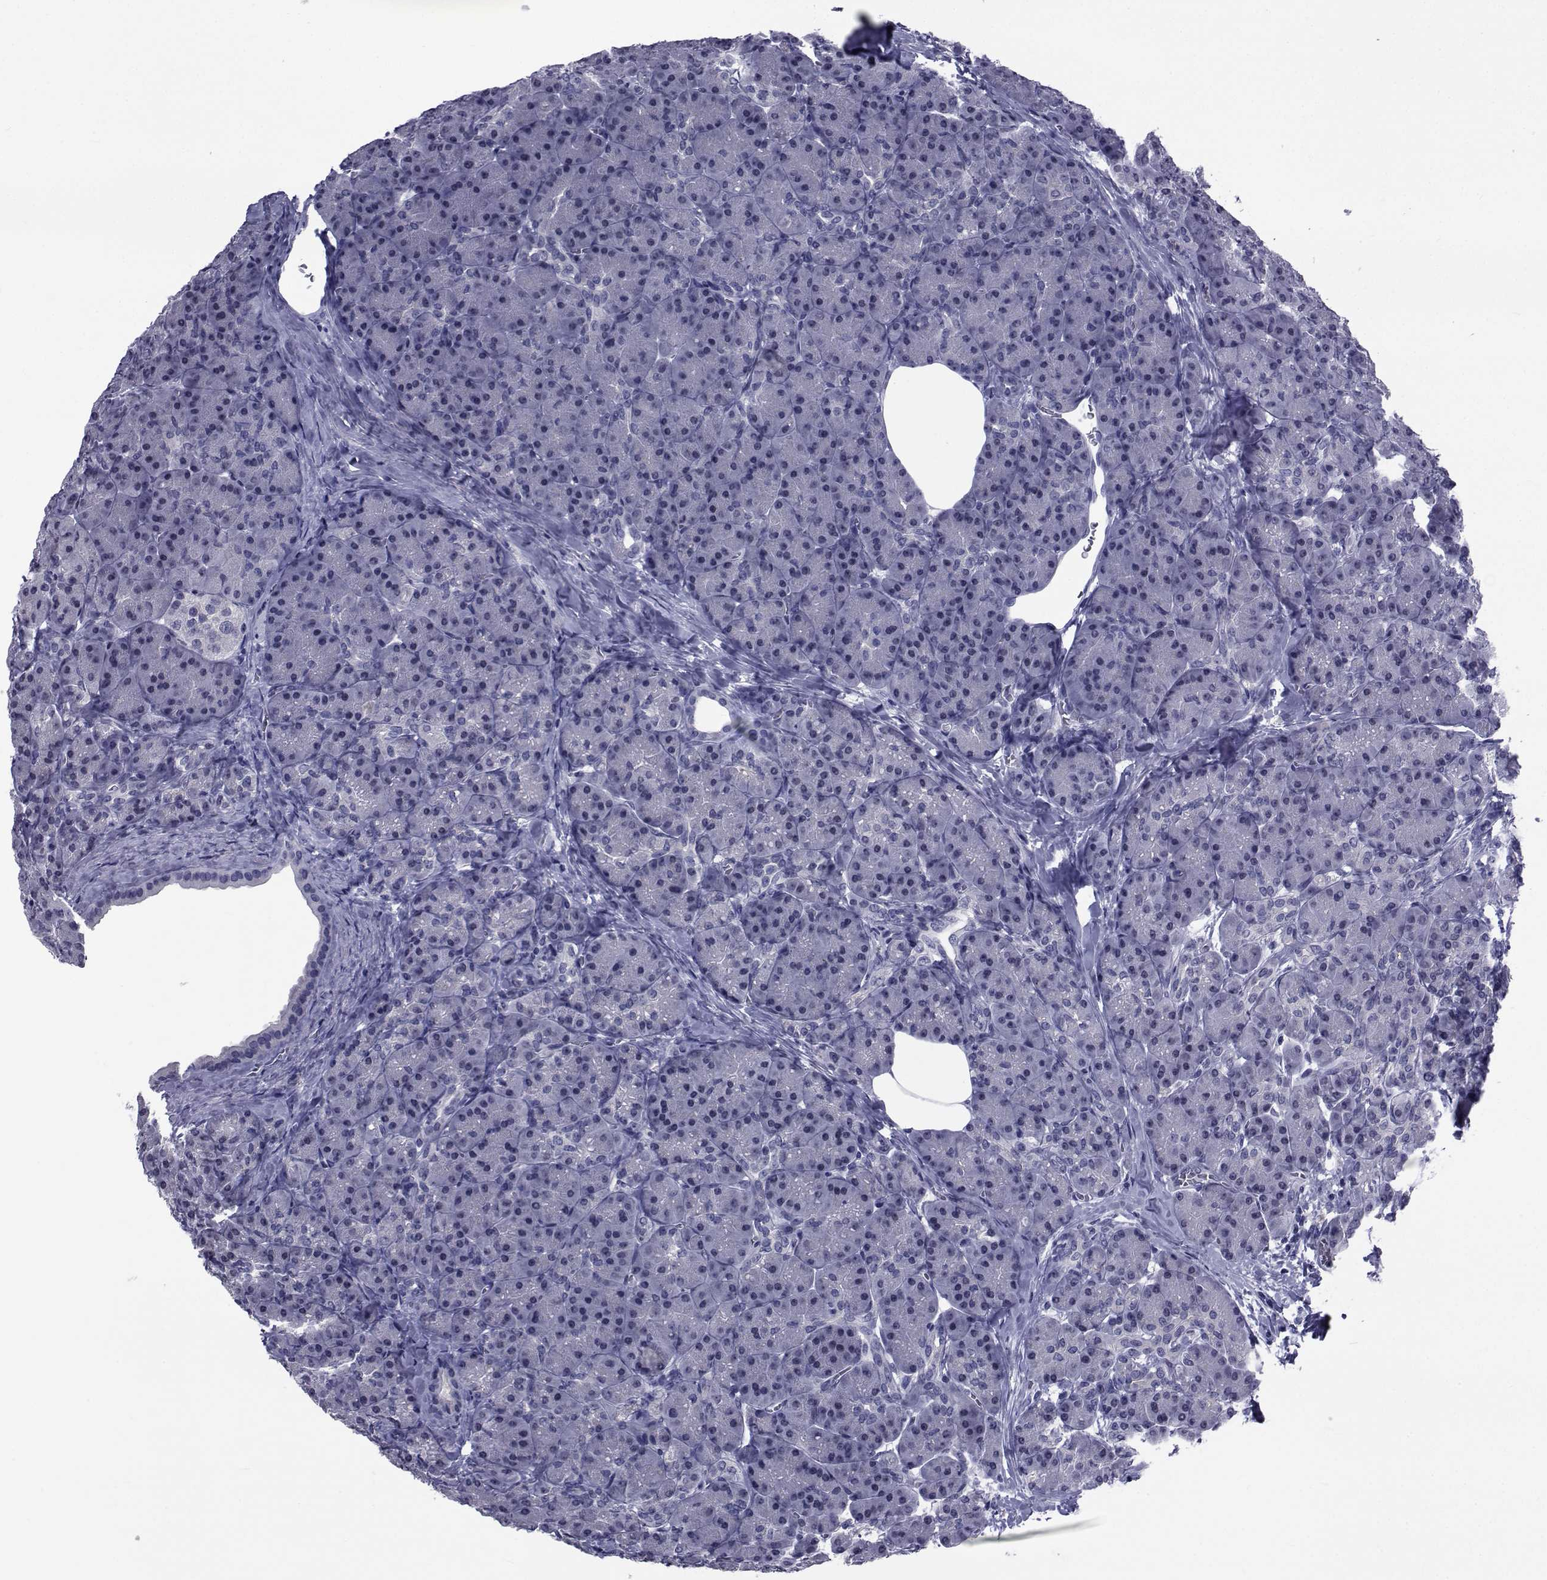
{"staining": {"intensity": "negative", "quantity": "none", "location": "none"}, "tissue": "pancreas", "cell_type": "Exocrine glandular cells", "image_type": "normal", "snomed": [{"axis": "morphology", "description": "Normal tissue, NOS"}, {"axis": "topography", "description": "Pancreas"}], "caption": "Human pancreas stained for a protein using immunohistochemistry (IHC) demonstrates no positivity in exocrine glandular cells.", "gene": "SEMA5B", "patient": {"sex": "male", "age": 57}}